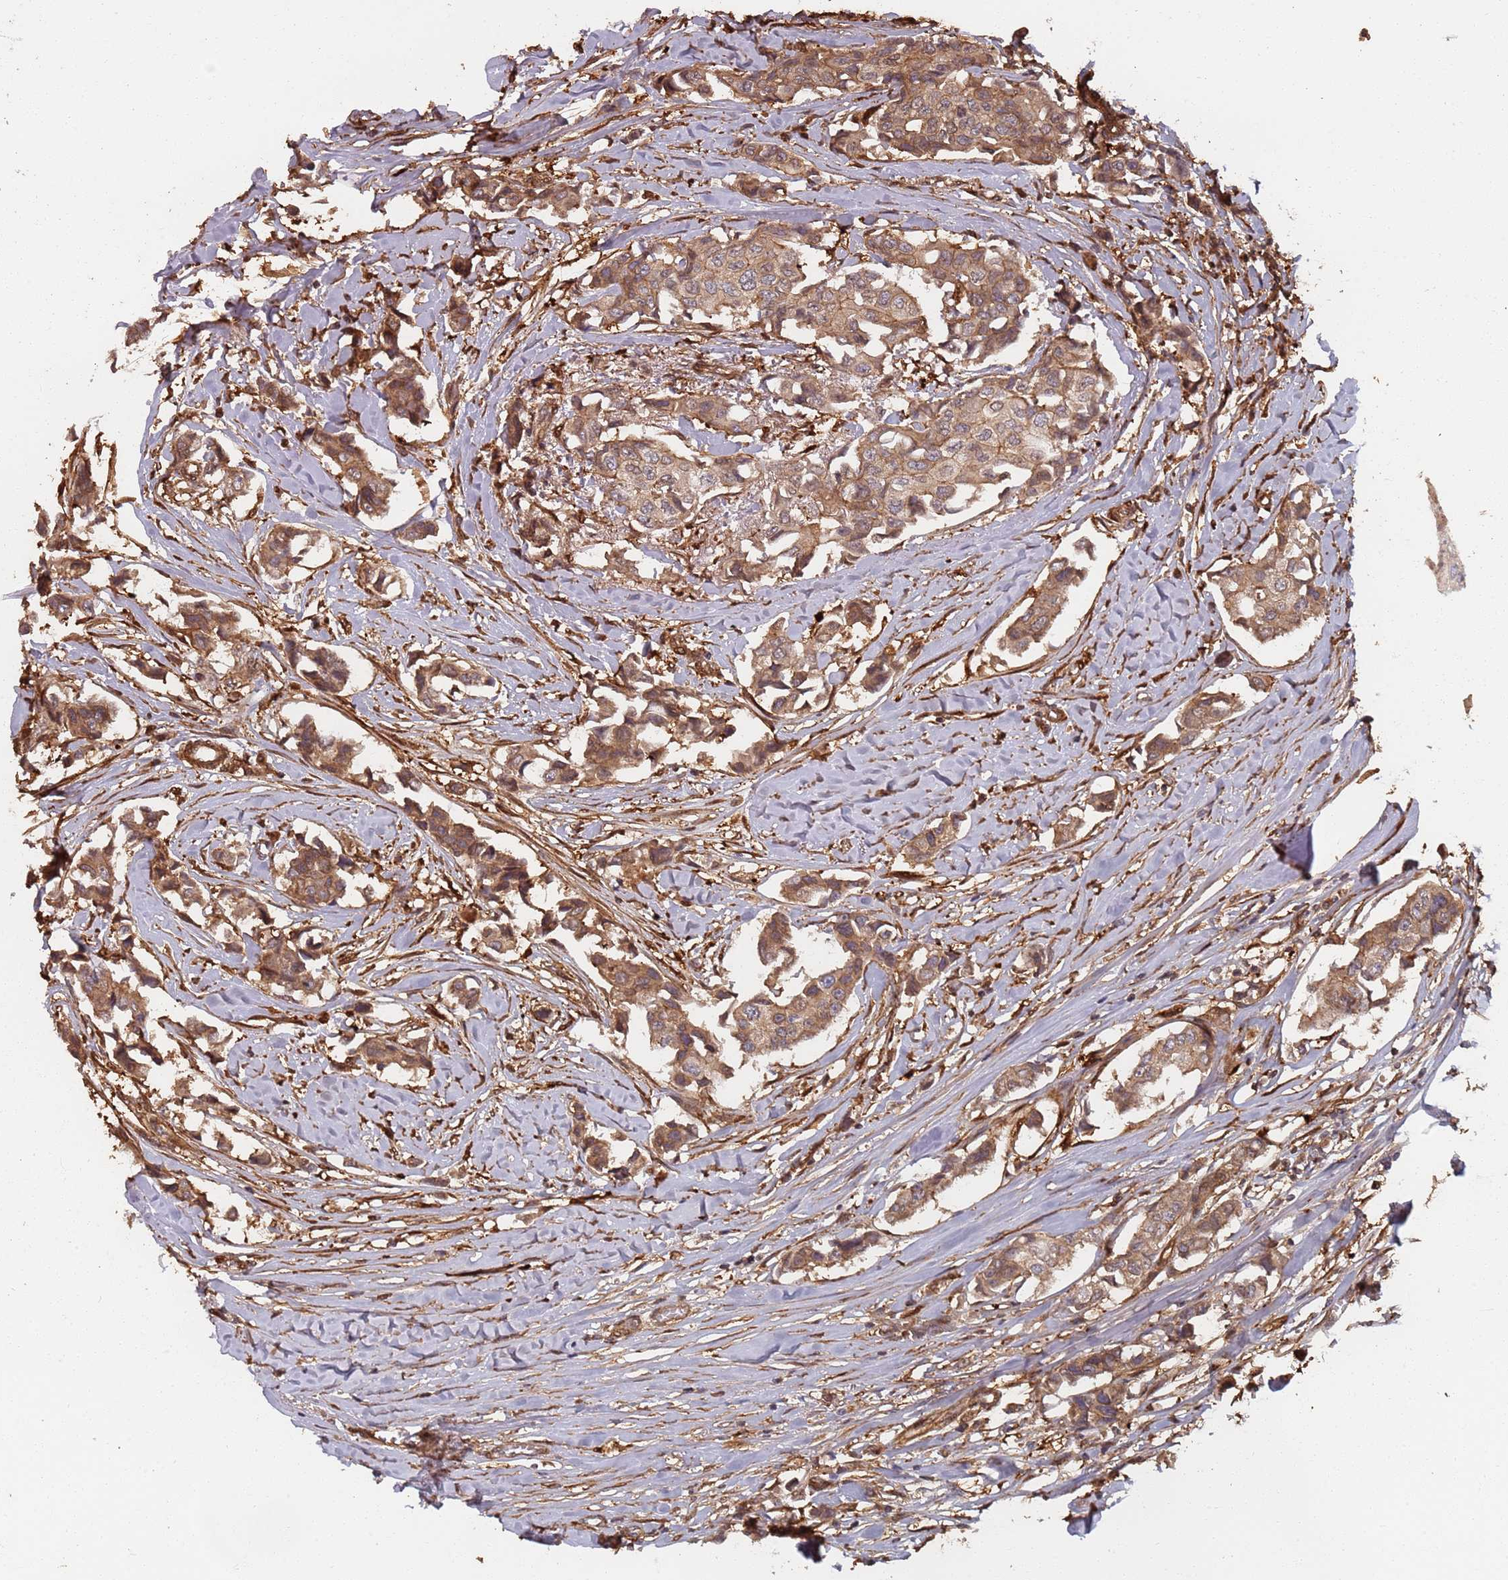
{"staining": {"intensity": "moderate", "quantity": ">75%", "location": "cytoplasmic/membranous"}, "tissue": "breast cancer", "cell_type": "Tumor cells", "image_type": "cancer", "snomed": [{"axis": "morphology", "description": "Duct carcinoma"}, {"axis": "topography", "description": "Breast"}], "caption": "A photomicrograph of invasive ductal carcinoma (breast) stained for a protein demonstrates moderate cytoplasmic/membranous brown staining in tumor cells.", "gene": "SDCCAG8", "patient": {"sex": "female", "age": 80}}